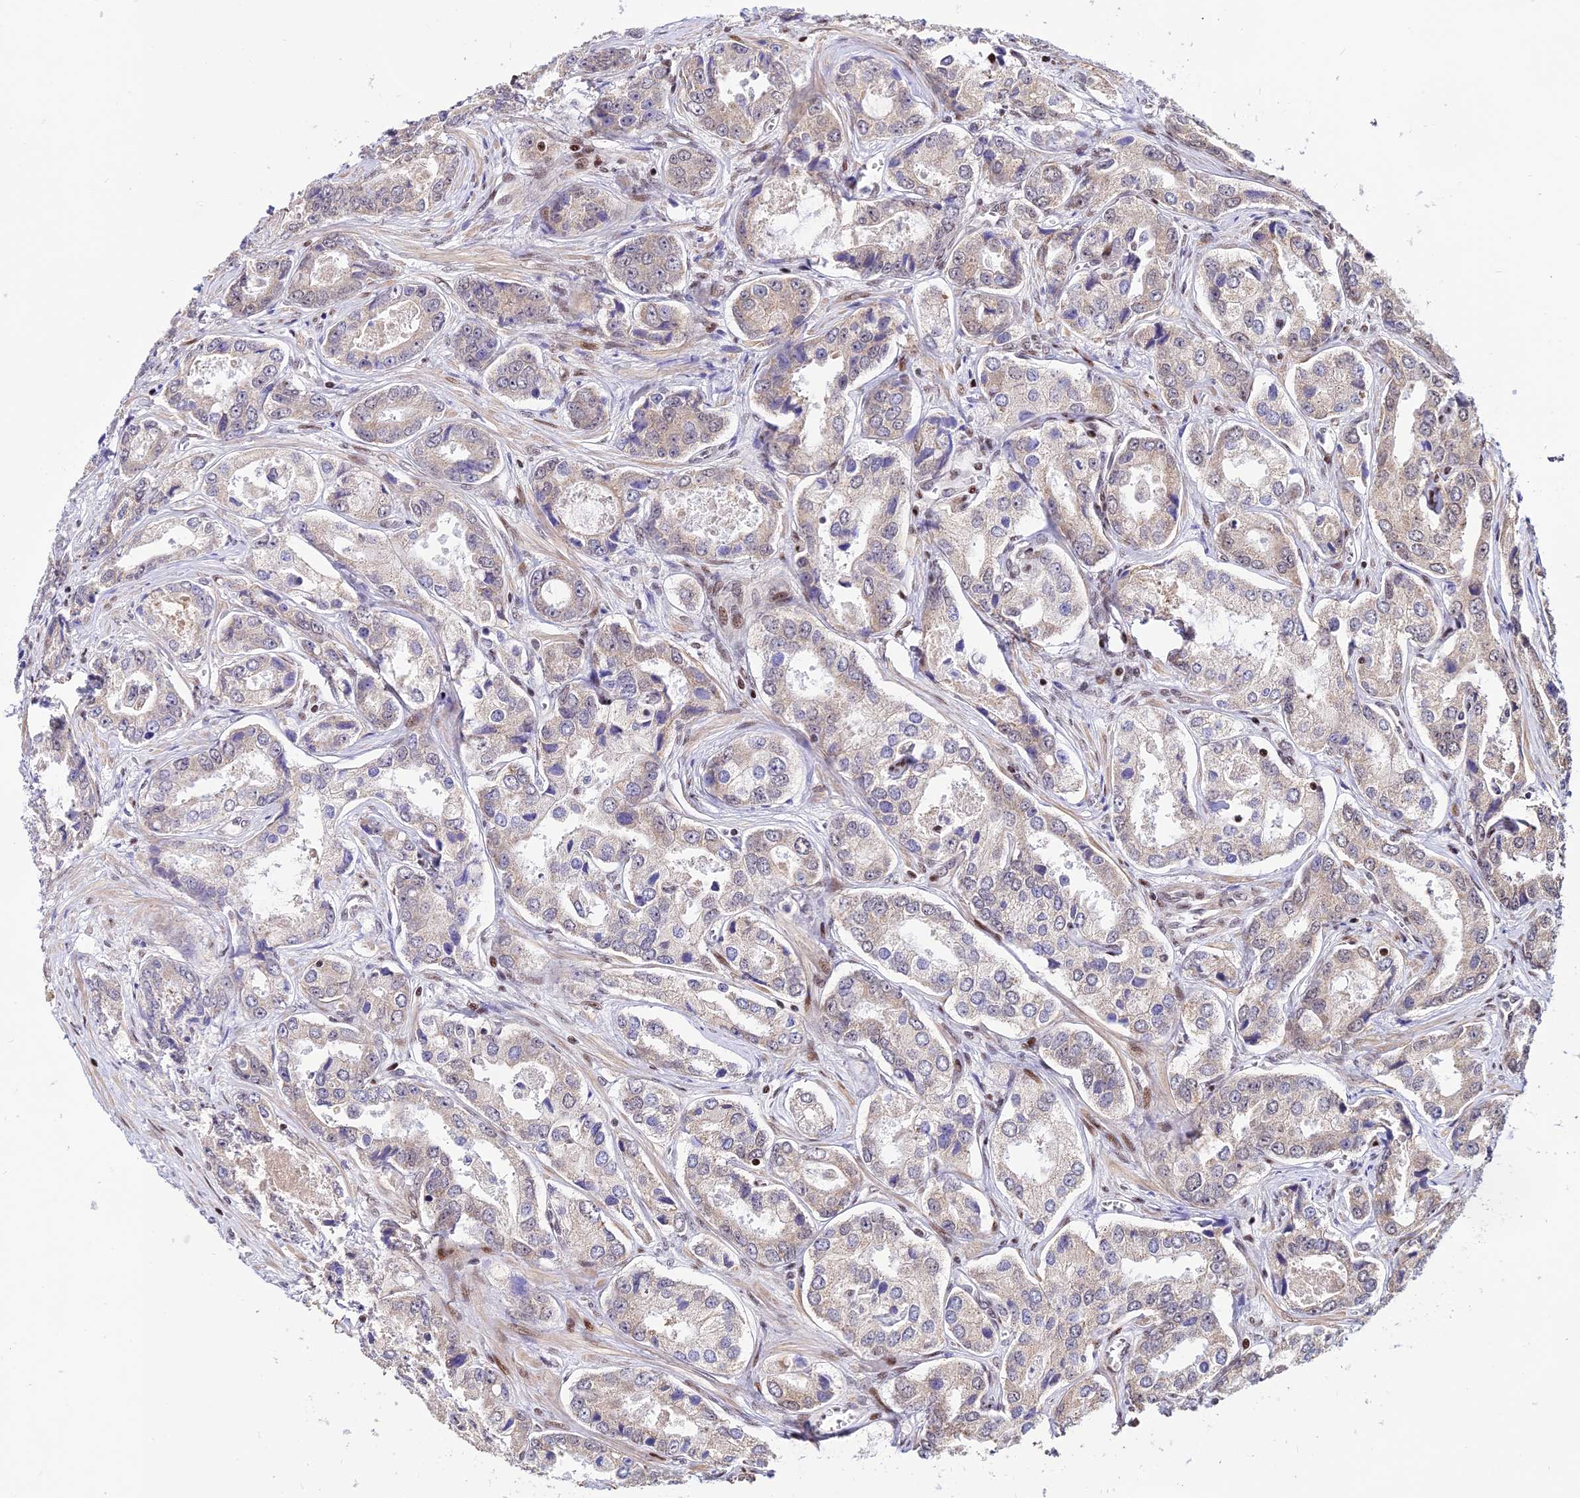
{"staining": {"intensity": "weak", "quantity": "<25%", "location": "cytoplasmic/membranous"}, "tissue": "prostate cancer", "cell_type": "Tumor cells", "image_type": "cancer", "snomed": [{"axis": "morphology", "description": "Adenocarcinoma, Low grade"}, {"axis": "topography", "description": "Prostate"}], "caption": "Tumor cells are negative for brown protein staining in low-grade adenocarcinoma (prostate). Nuclei are stained in blue.", "gene": "CIB3", "patient": {"sex": "male", "age": 68}}